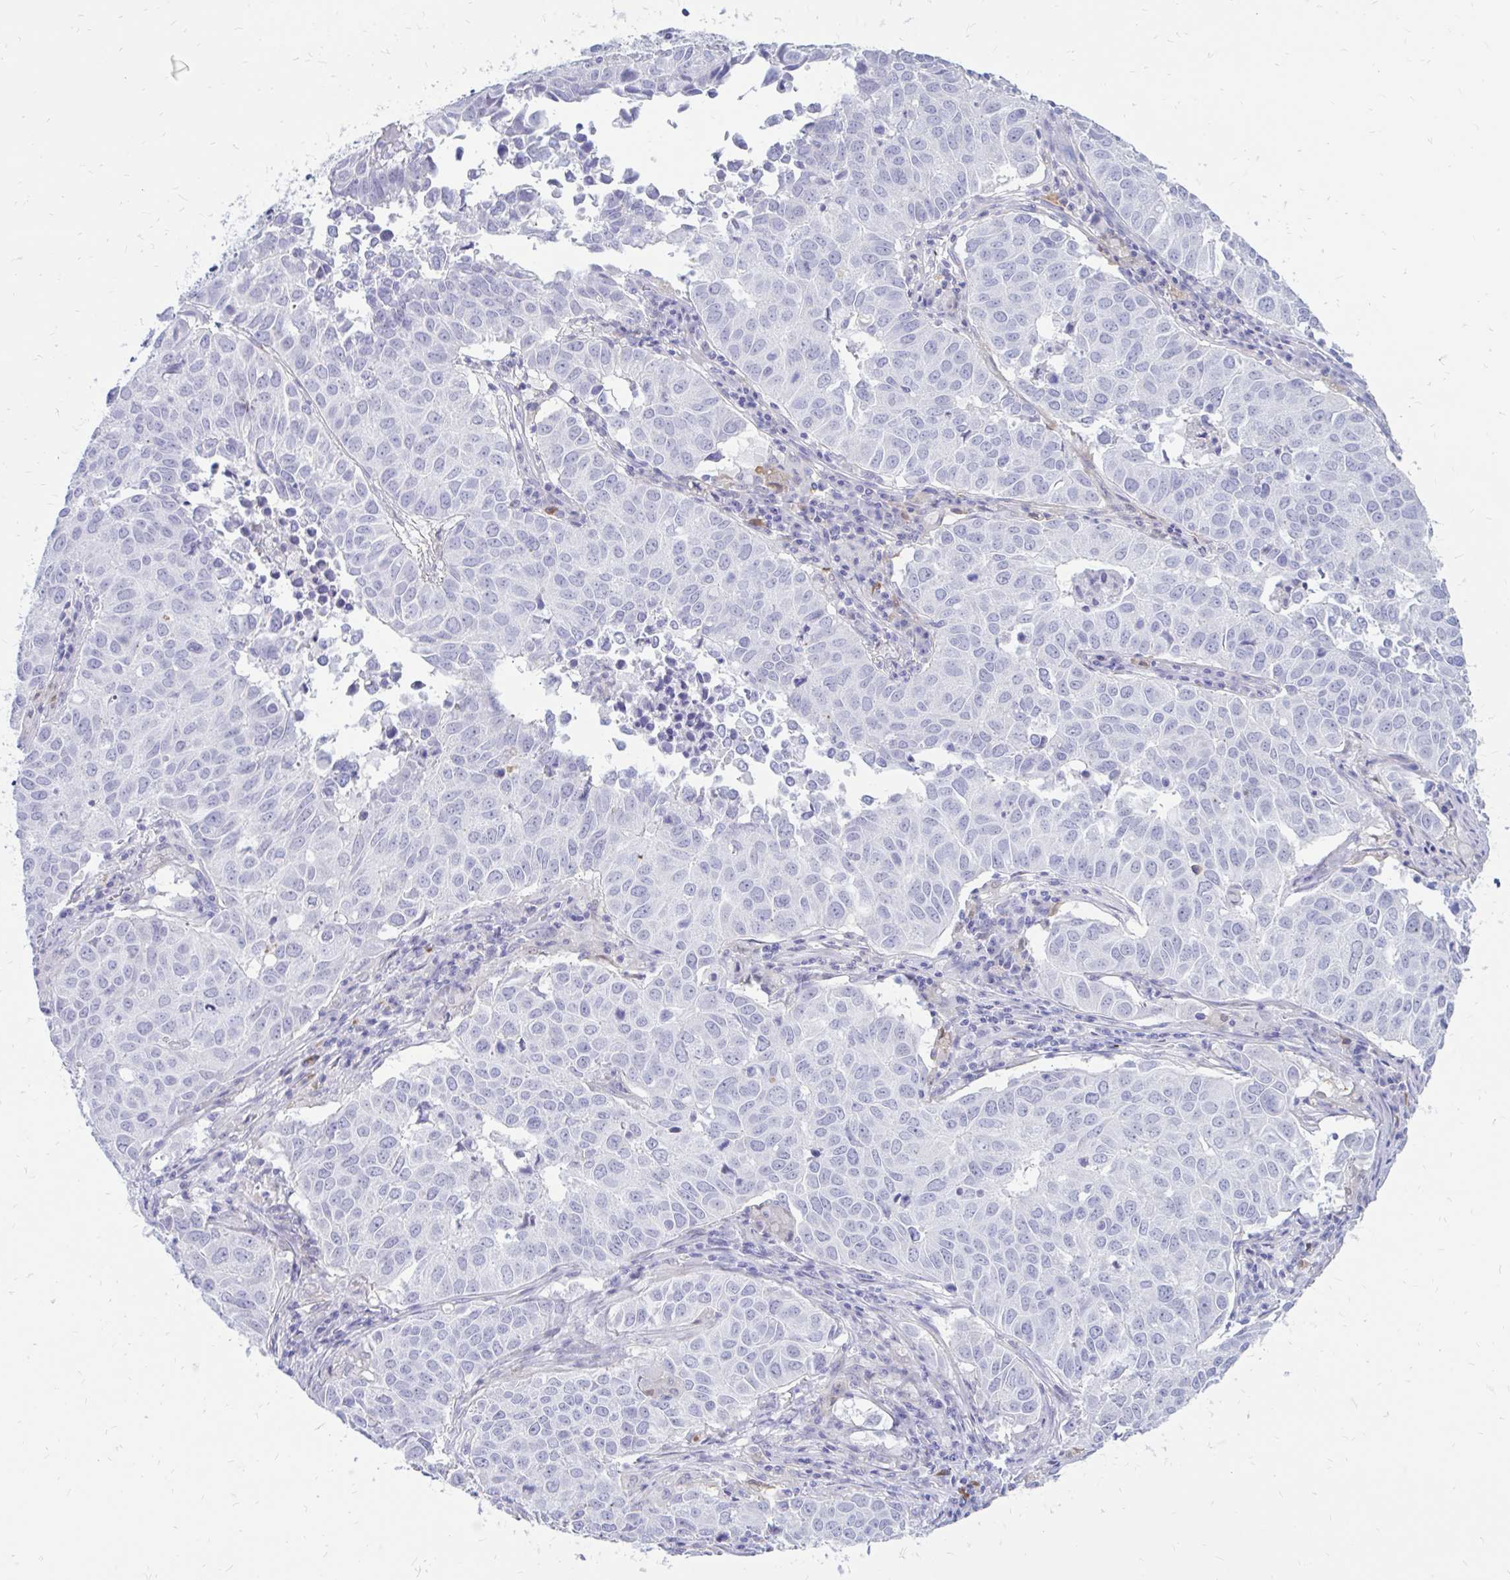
{"staining": {"intensity": "negative", "quantity": "none", "location": "none"}, "tissue": "lung cancer", "cell_type": "Tumor cells", "image_type": "cancer", "snomed": [{"axis": "morphology", "description": "Adenocarcinoma, NOS"}, {"axis": "topography", "description": "Lung"}], "caption": "Tumor cells are negative for brown protein staining in adenocarcinoma (lung).", "gene": "IGSF5", "patient": {"sex": "female", "age": 50}}